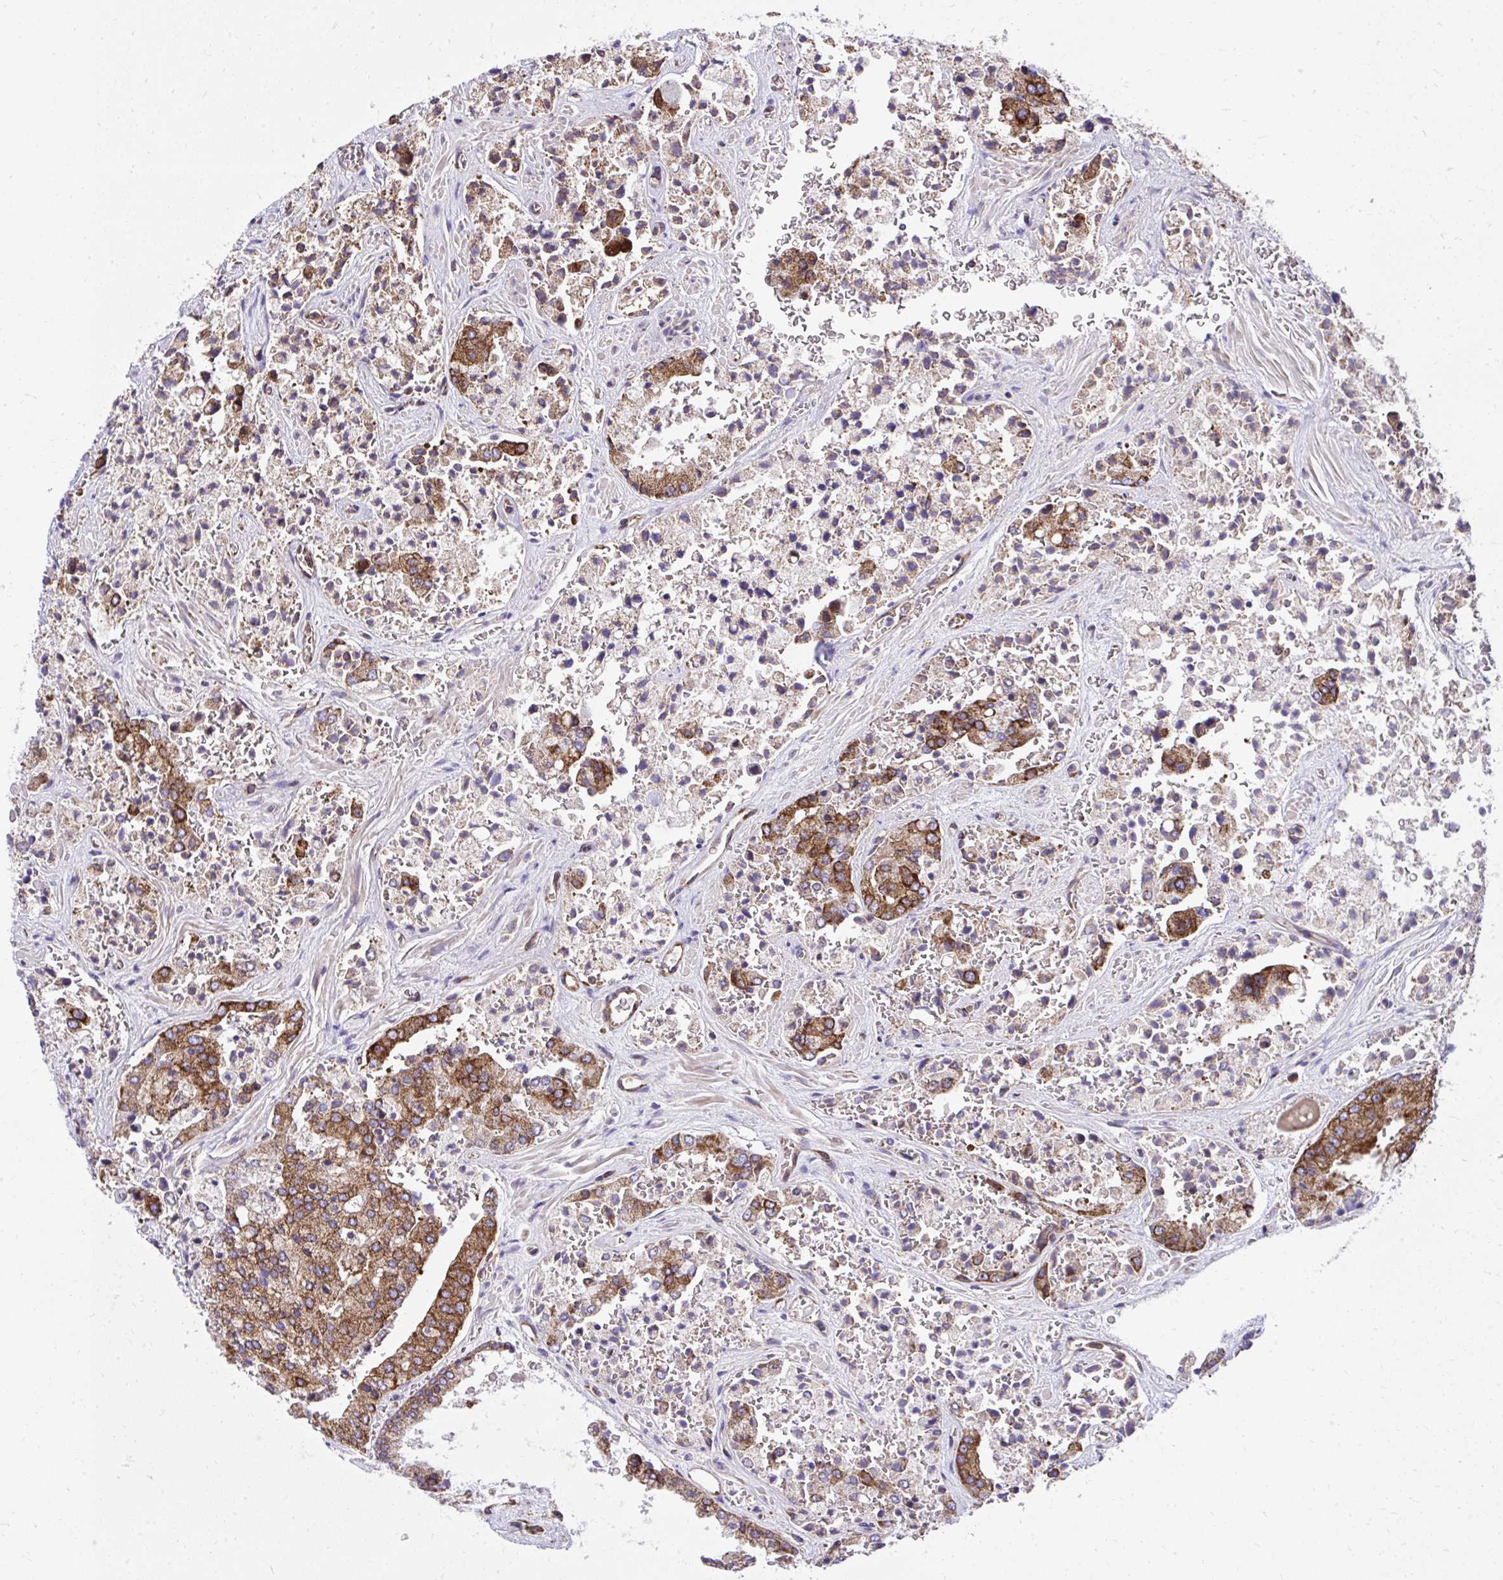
{"staining": {"intensity": "moderate", "quantity": ">75%", "location": "cytoplasmic/membranous"}, "tissue": "prostate cancer", "cell_type": "Tumor cells", "image_type": "cancer", "snomed": [{"axis": "morphology", "description": "Normal tissue, NOS"}, {"axis": "morphology", "description": "Adenocarcinoma, High grade"}, {"axis": "topography", "description": "Prostate"}, {"axis": "topography", "description": "Peripheral nerve tissue"}], "caption": "Prostate cancer (high-grade adenocarcinoma) was stained to show a protein in brown. There is medium levels of moderate cytoplasmic/membranous staining in about >75% of tumor cells. (brown staining indicates protein expression, while blue staining denotes nuclei).", "gene": "NMNAT3", "patient": {"sex": "male", "age": 68}}